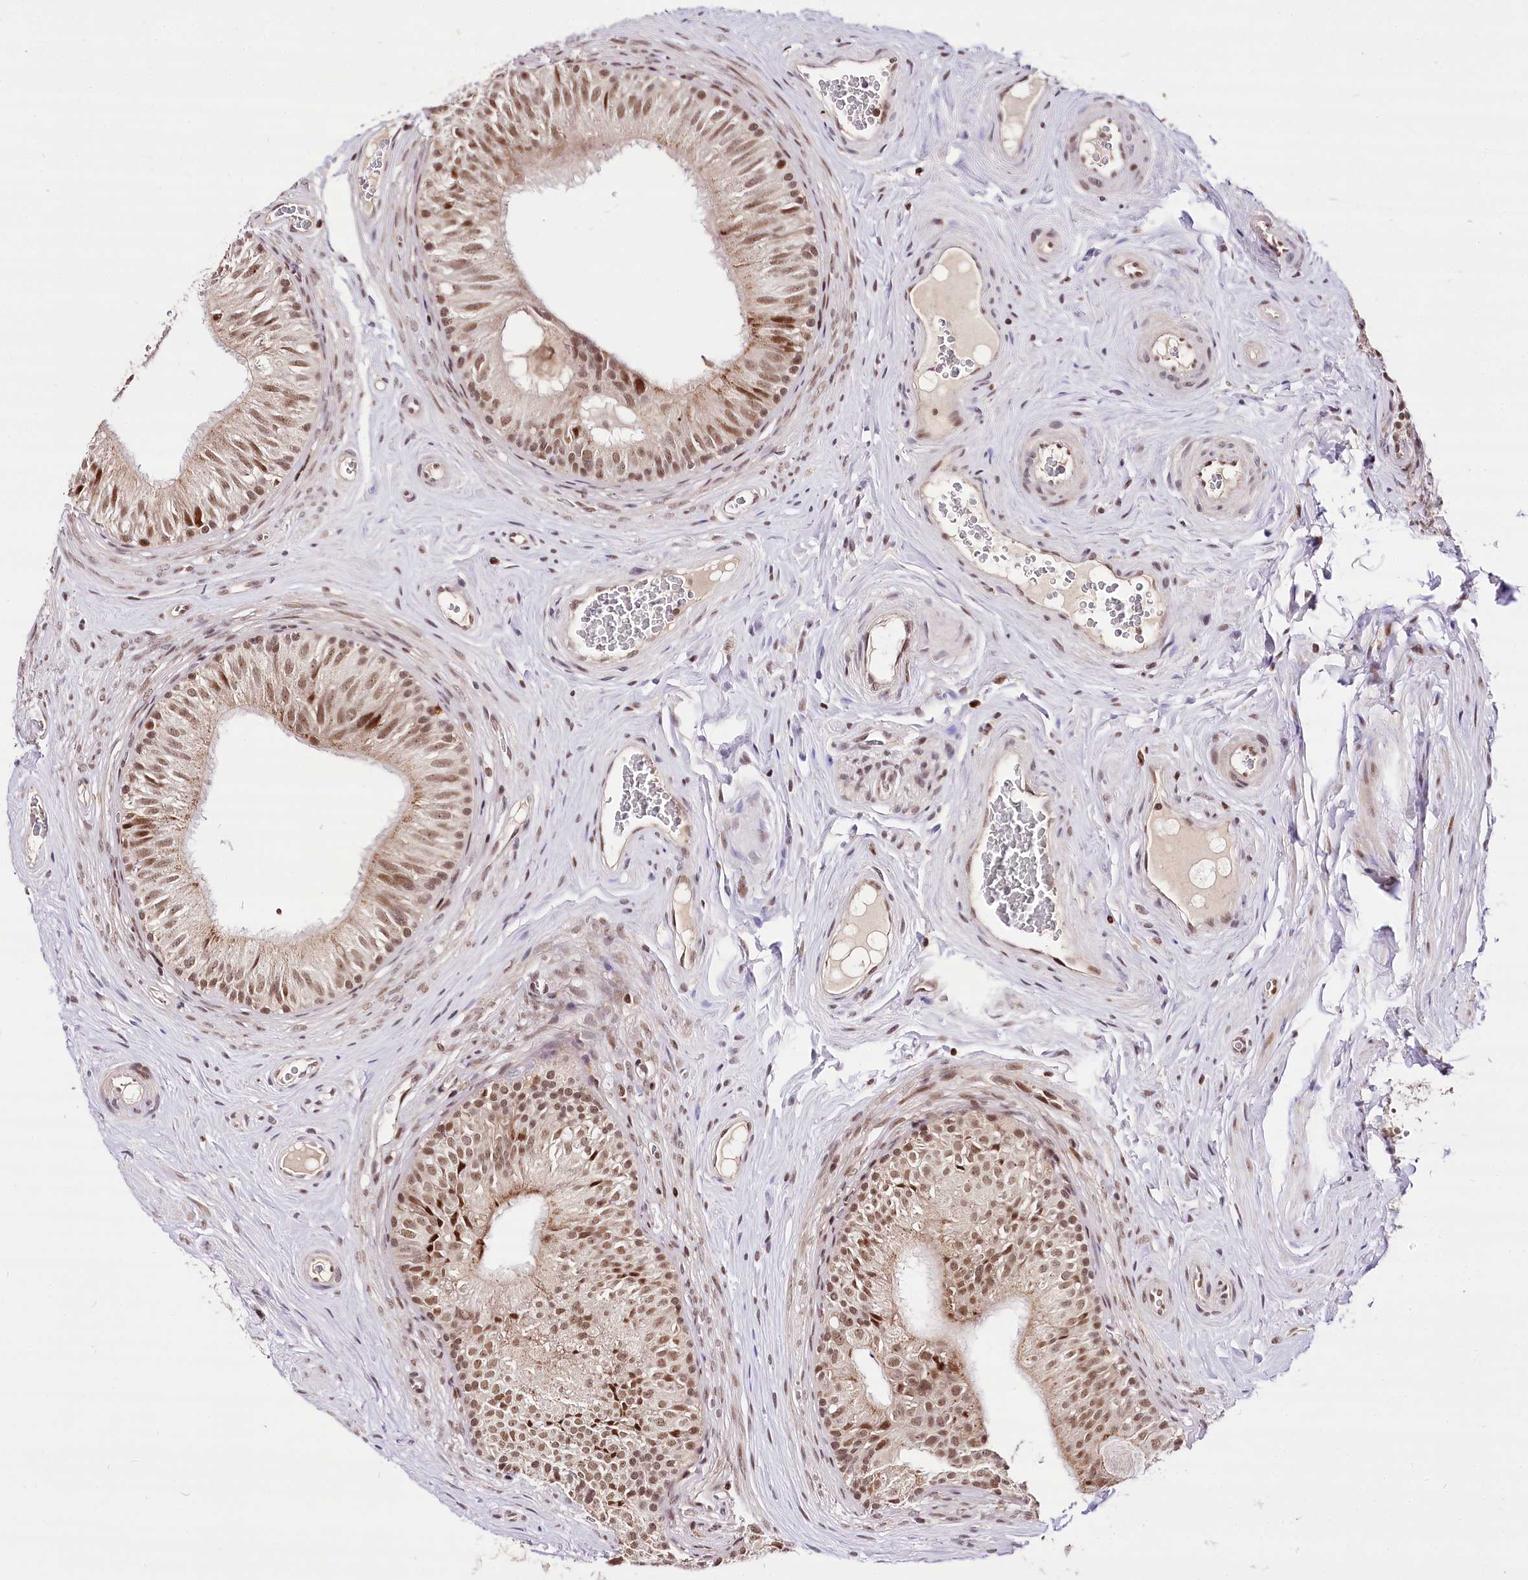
{"staining": {"intensity": "moderate", "quantity": ">75%", "location": "nuclear"}, "tissue": "epididymis", "cell_type": "Glandular cells", "image_type": "normal", "snomed": [{"axis": "morphology", "description": "Normal tissue, NOS"}, {"axis": "topography", "description": "Epididymis"}], "caption": "A brown stain shows moderate nuclear positivity of a protein in glandular cells of benign epididymis. (DAB (3,3'-diaminobenzidine) = brown stain, brightfield microscopy at high magnification).", "gene": "POLA2", "patient": {"sex": "male", "age": 46}}